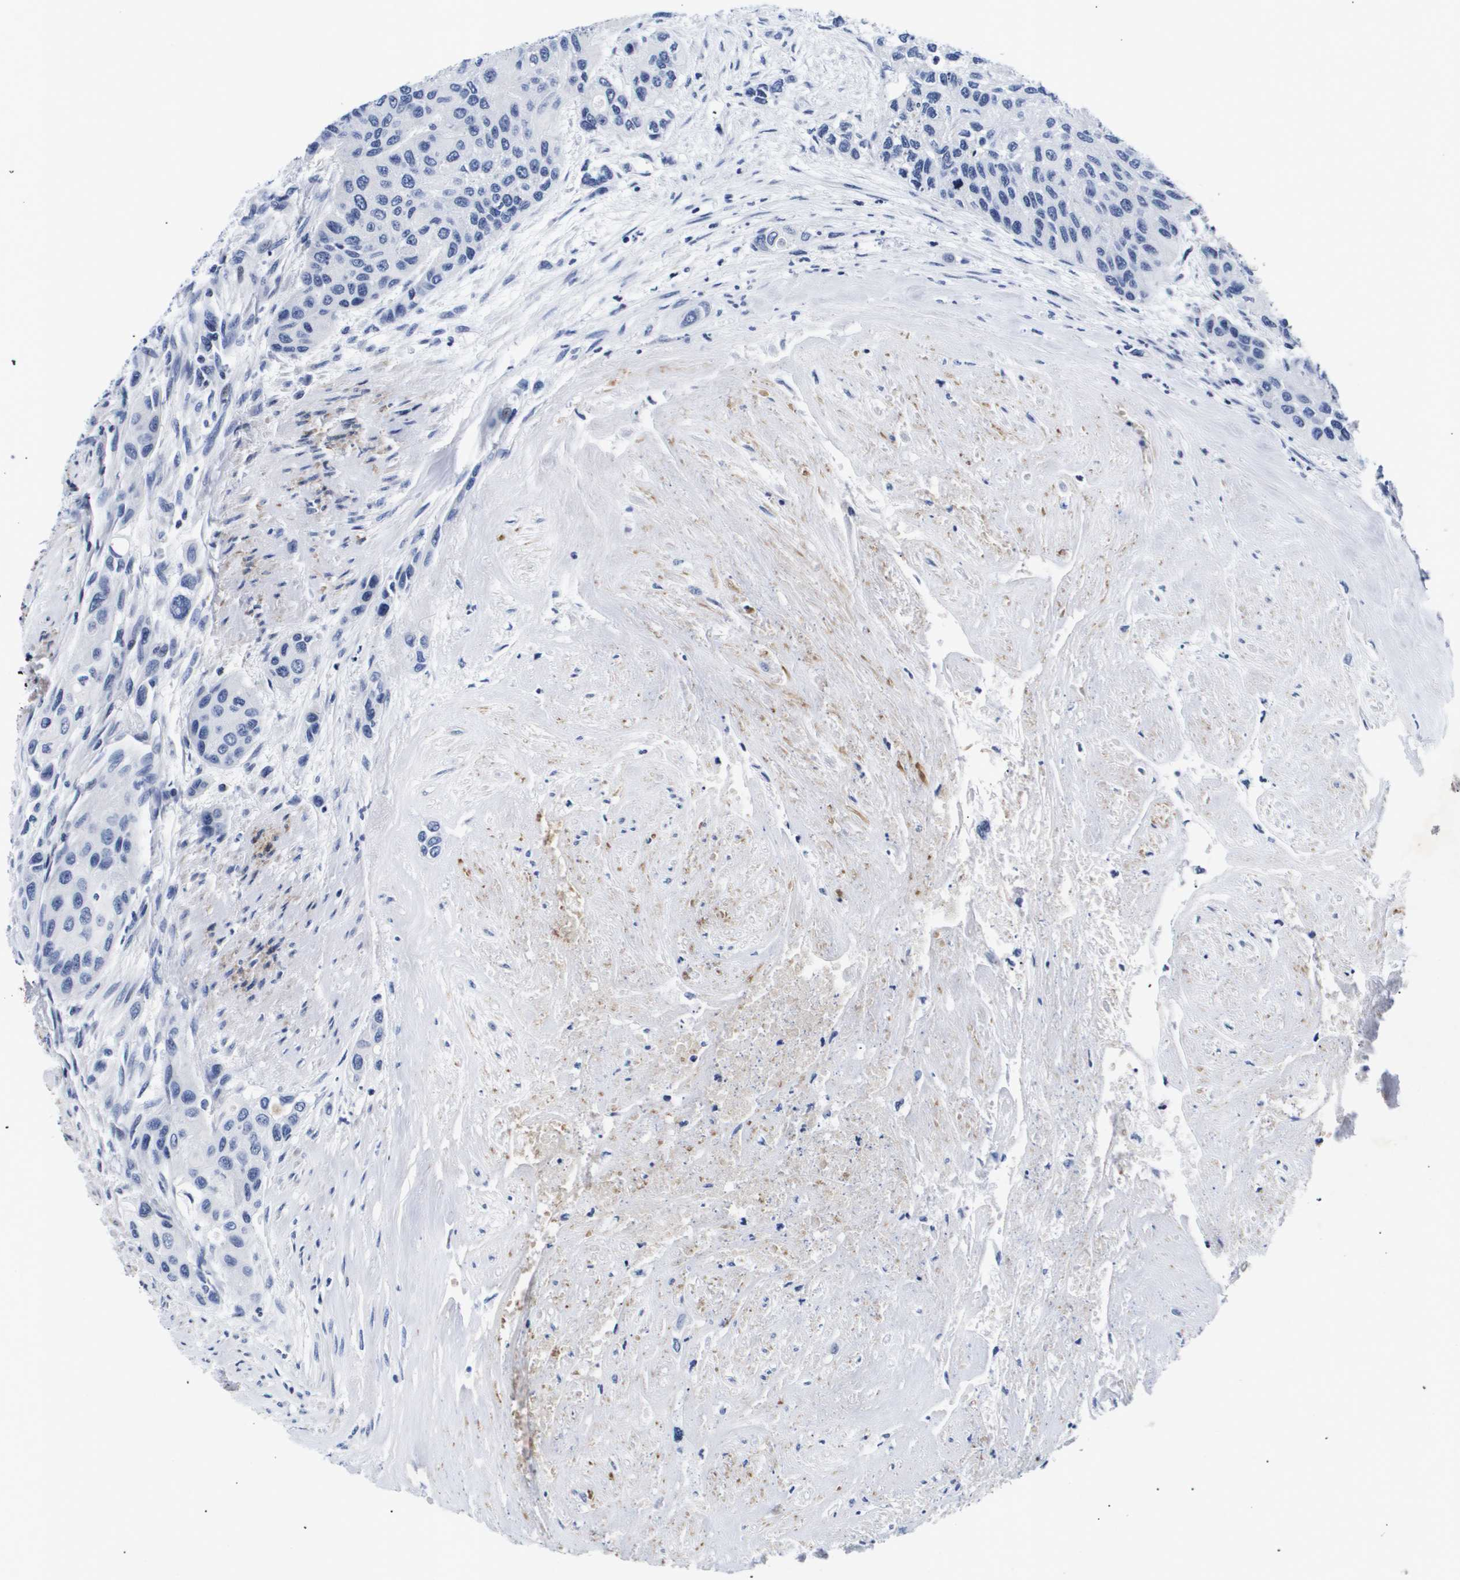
{"staining": {"intensity": "negative", "quantity": "none", "location": "none"}, "tissue": "urothelial cancer", "cell_type": "Tumor cells", "image_type": "cancer", "snomed": [{"axis": "morphology", "description": "Urothelial carcinoma, High grade"}, {"axis": "topography", "description": "Urinary bladder"}], "caption": "High magnification brightfield microscopy of urothelial cancer stained with DAB (3,3'-diaminobenzidine) (brown) and counterstained with hematoxylin (blue): tumor cells show no significant positivity.", "gene": "SHD", "patient": {"sex": "female", "age": 56}}